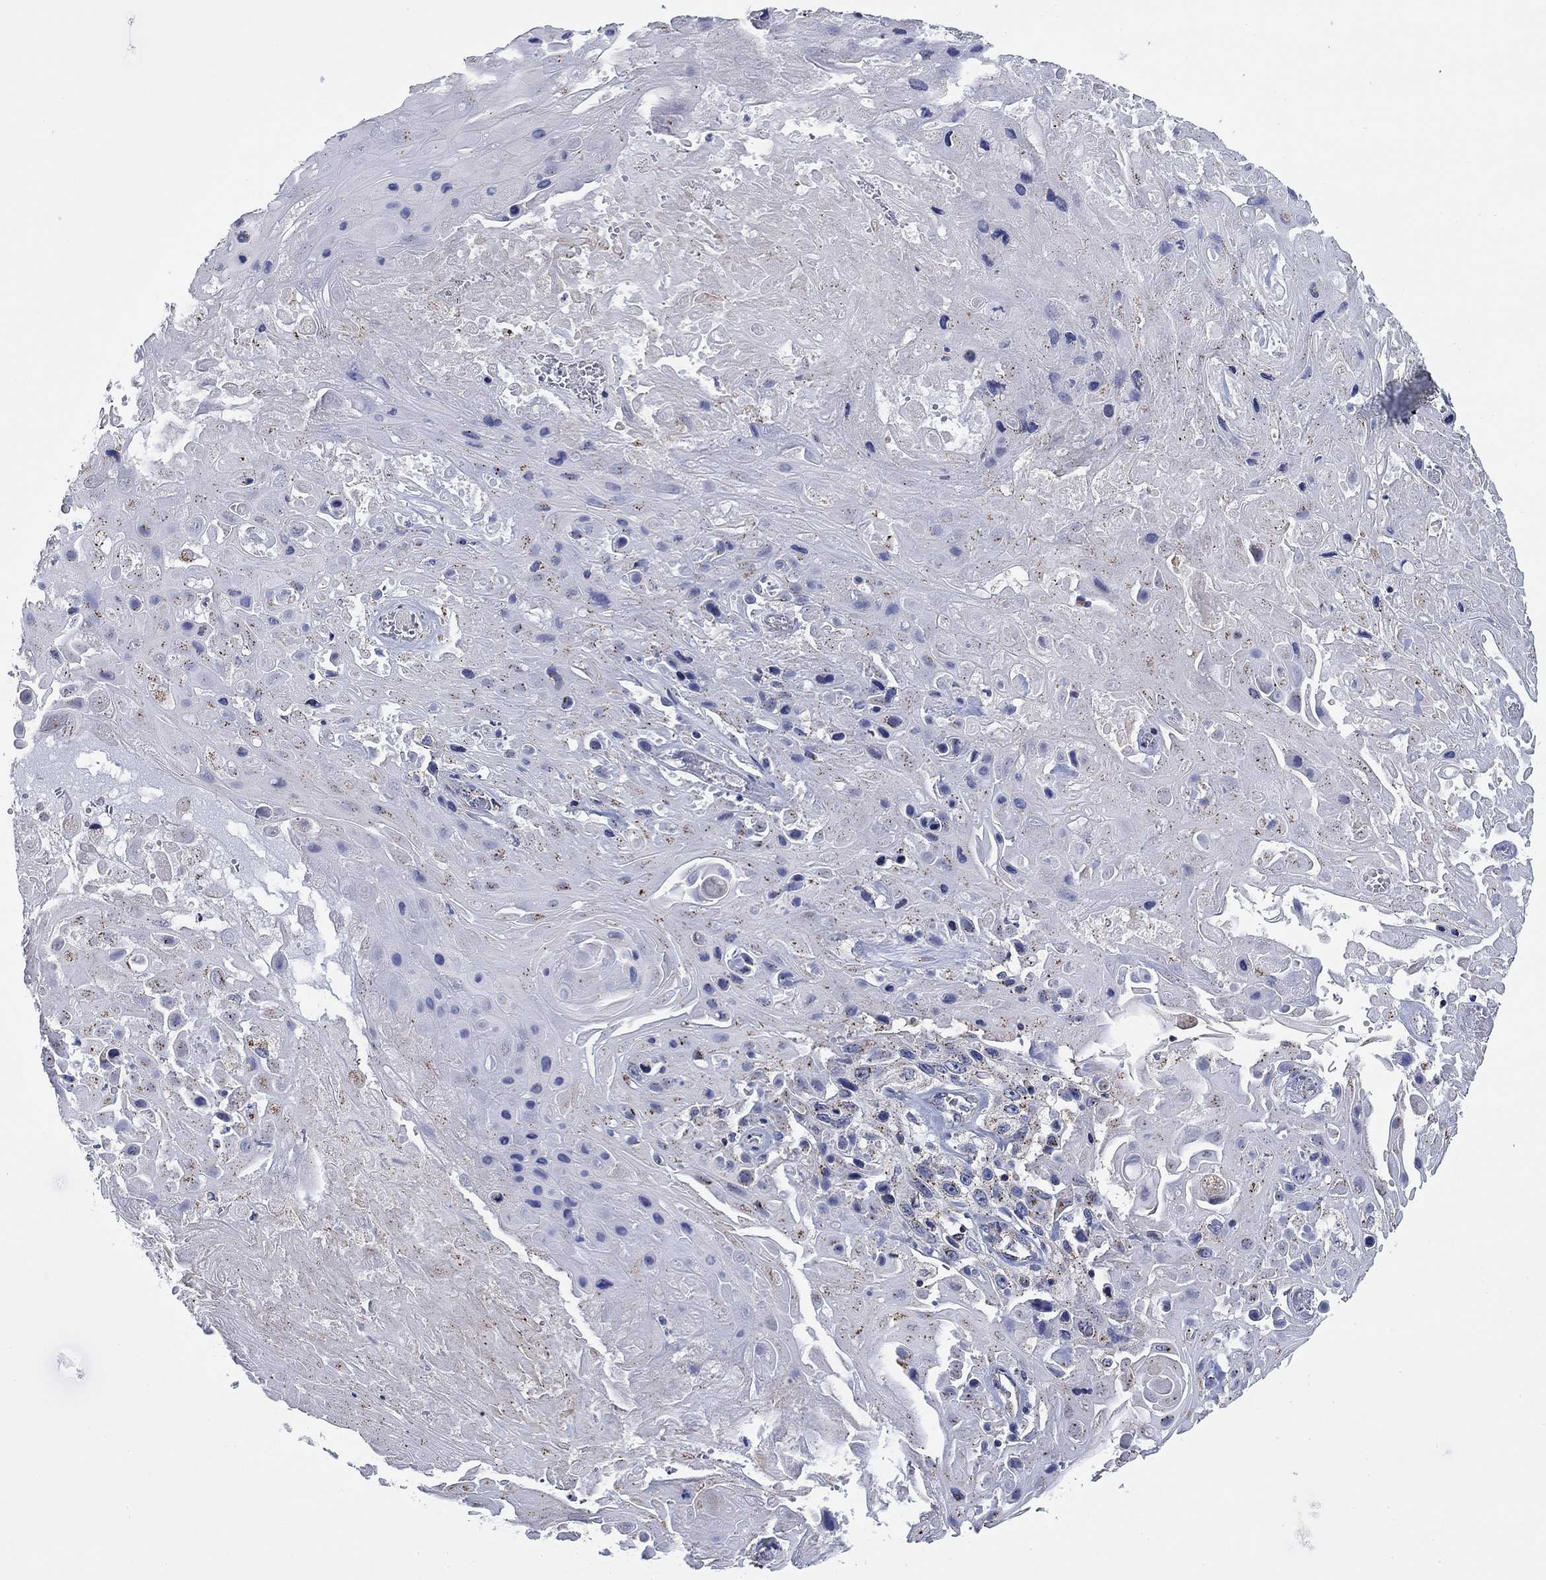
{"staining": {"intensity": "negative", "quantity": "none", "location": "none"}, "tissue": "skin cancer", "cell_type": "Tumor cells", "image_type": "cancer", "snomed": [{"axis": "morphology", "description": "Squamous cell carcinoma, NOS"}, {"axis": "topography", "description": "Skin"}], "caption": "Image shows no protein staining in tumor cells of skin cancer tissue. The staining is performed using DAB (3,3'-diaminobenzidine) brown chromogen with nuclei counter-stained in using hematoxylin.", "gene": "NACAD", "patient": {"sex": "male", "age": 82}}